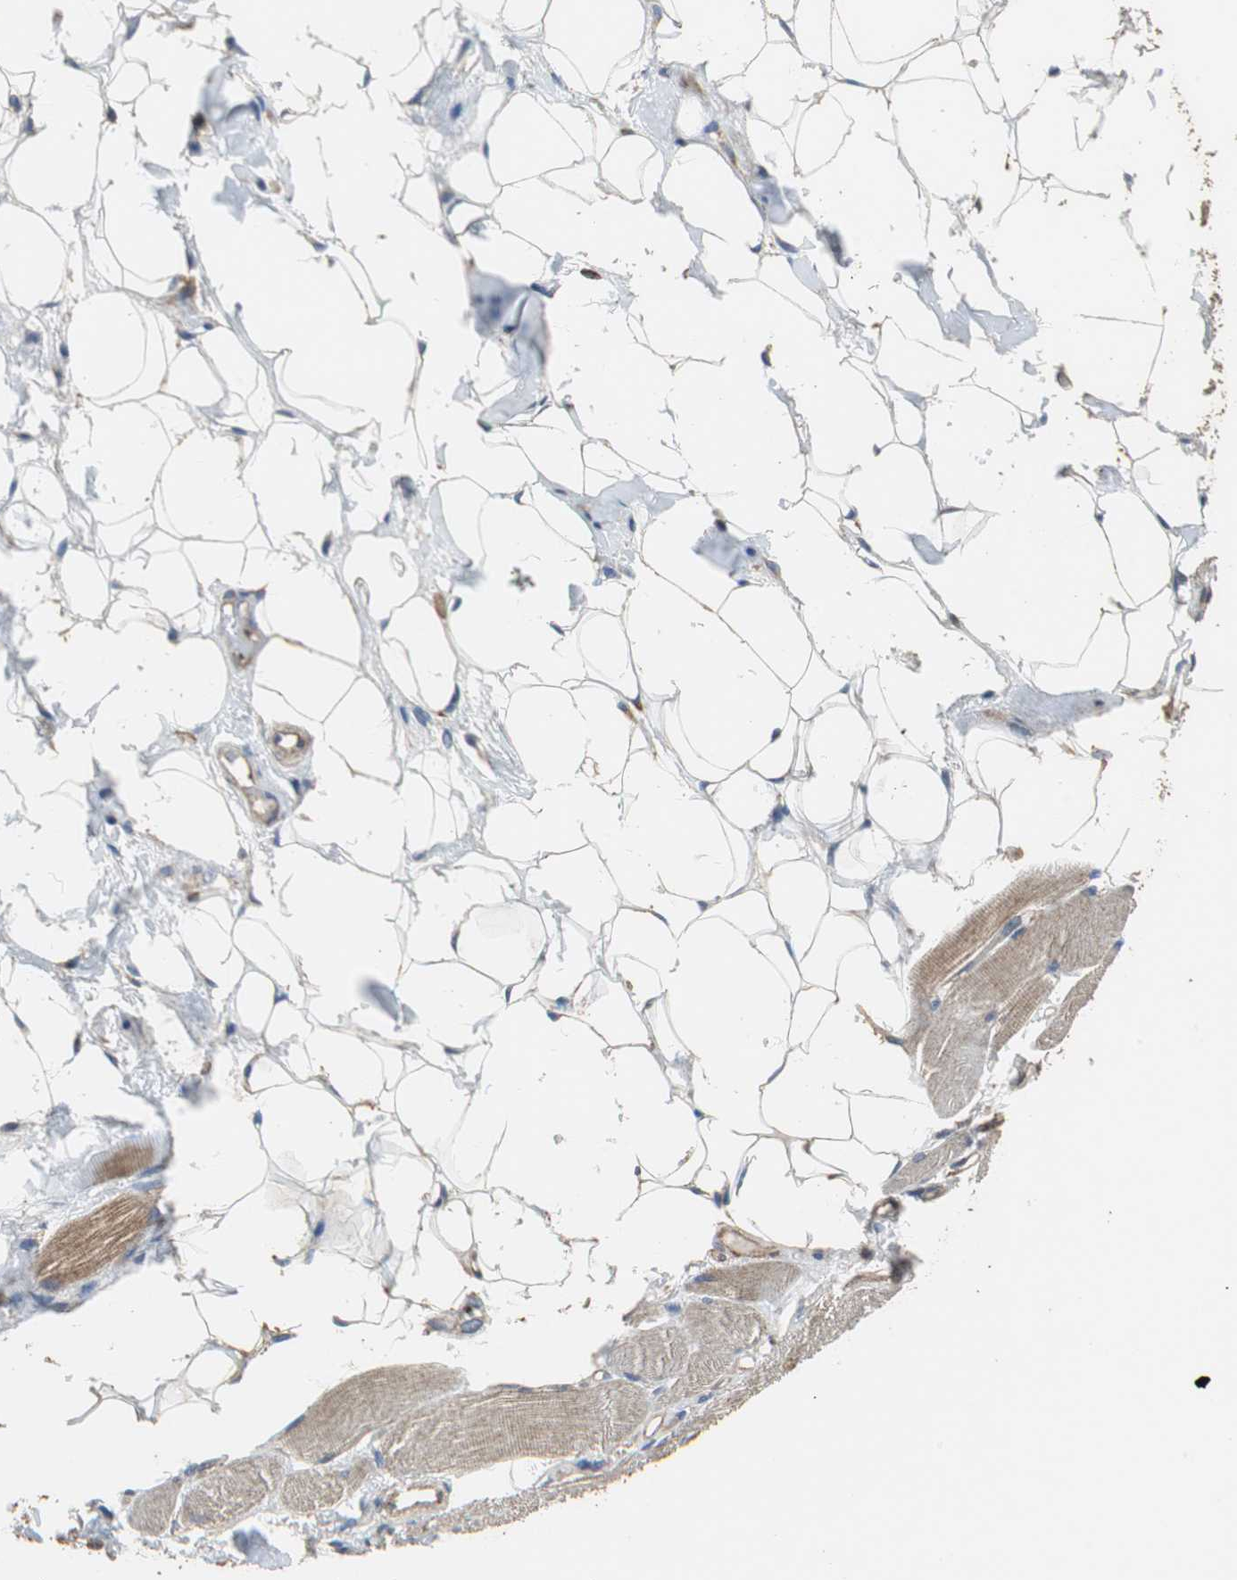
{"staining": {"intensity": "moderate", "quantity": ">75%", "location": "cytoplasmic/membranous"}, "tissue": "skeletal muscle", "cell_type": "Myocytes", "image_type": "normal", "snomed": [{"axis": "morphology", "description": "Normal tissue, NOS"}, {"axis": "topography", "description": "Skeletal muscle"}, {"axis": "topography", "description": "Peripheral nerve tissue"}], "caption": "Immunohistochemical staining of benign skeletal muscle reveals moderate cytoplasmic/membranous protein staining in approximately >75% of myocytes.", "gene": "PRKRA", "patient": {"sex": "female", "age": 84}}